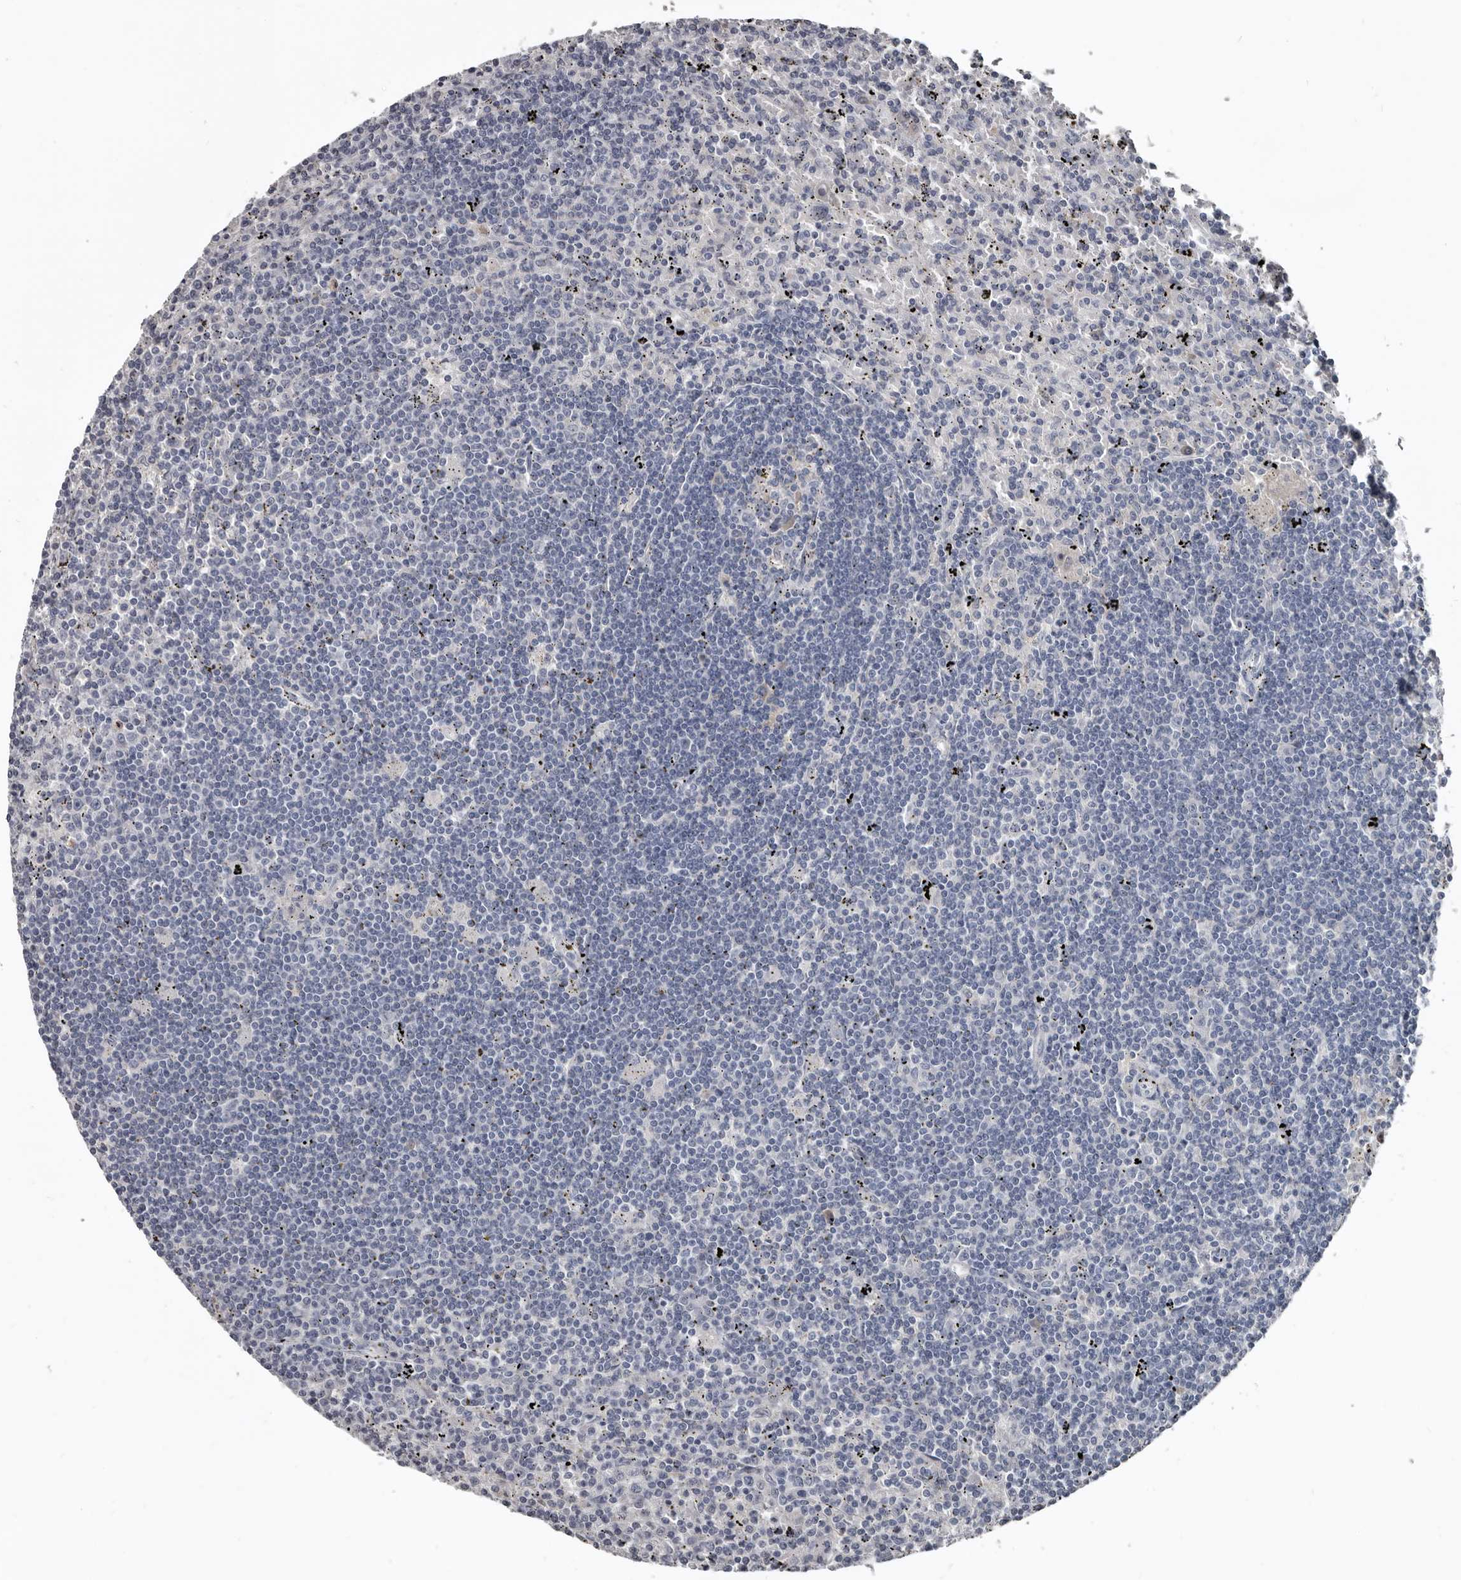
{"staining": {"intensity": "weak", "quantity": "<25%", "location": "cytoplasmic/membranous"}, "tissue": "lymphoma", "cell_type": "Tumor cells", "image_type": "cancer", "snomed": [{"axis": "morphology", "description": "Malignant lymphoma, non-Hodgkin's type, Low grade"}, {"axis": "topography", "description": "Spleen"}], "caption": "High power microscopy photomicrograph of an immunohistochemistry (IHC) image of lymphoma, revealing no significant staining in tumor cells. (Immunohistochemistry (ihc), brightfield microscopy, high magnification).", "gene": "GREB1", "patient": {"sex": "male", "age": 76}}